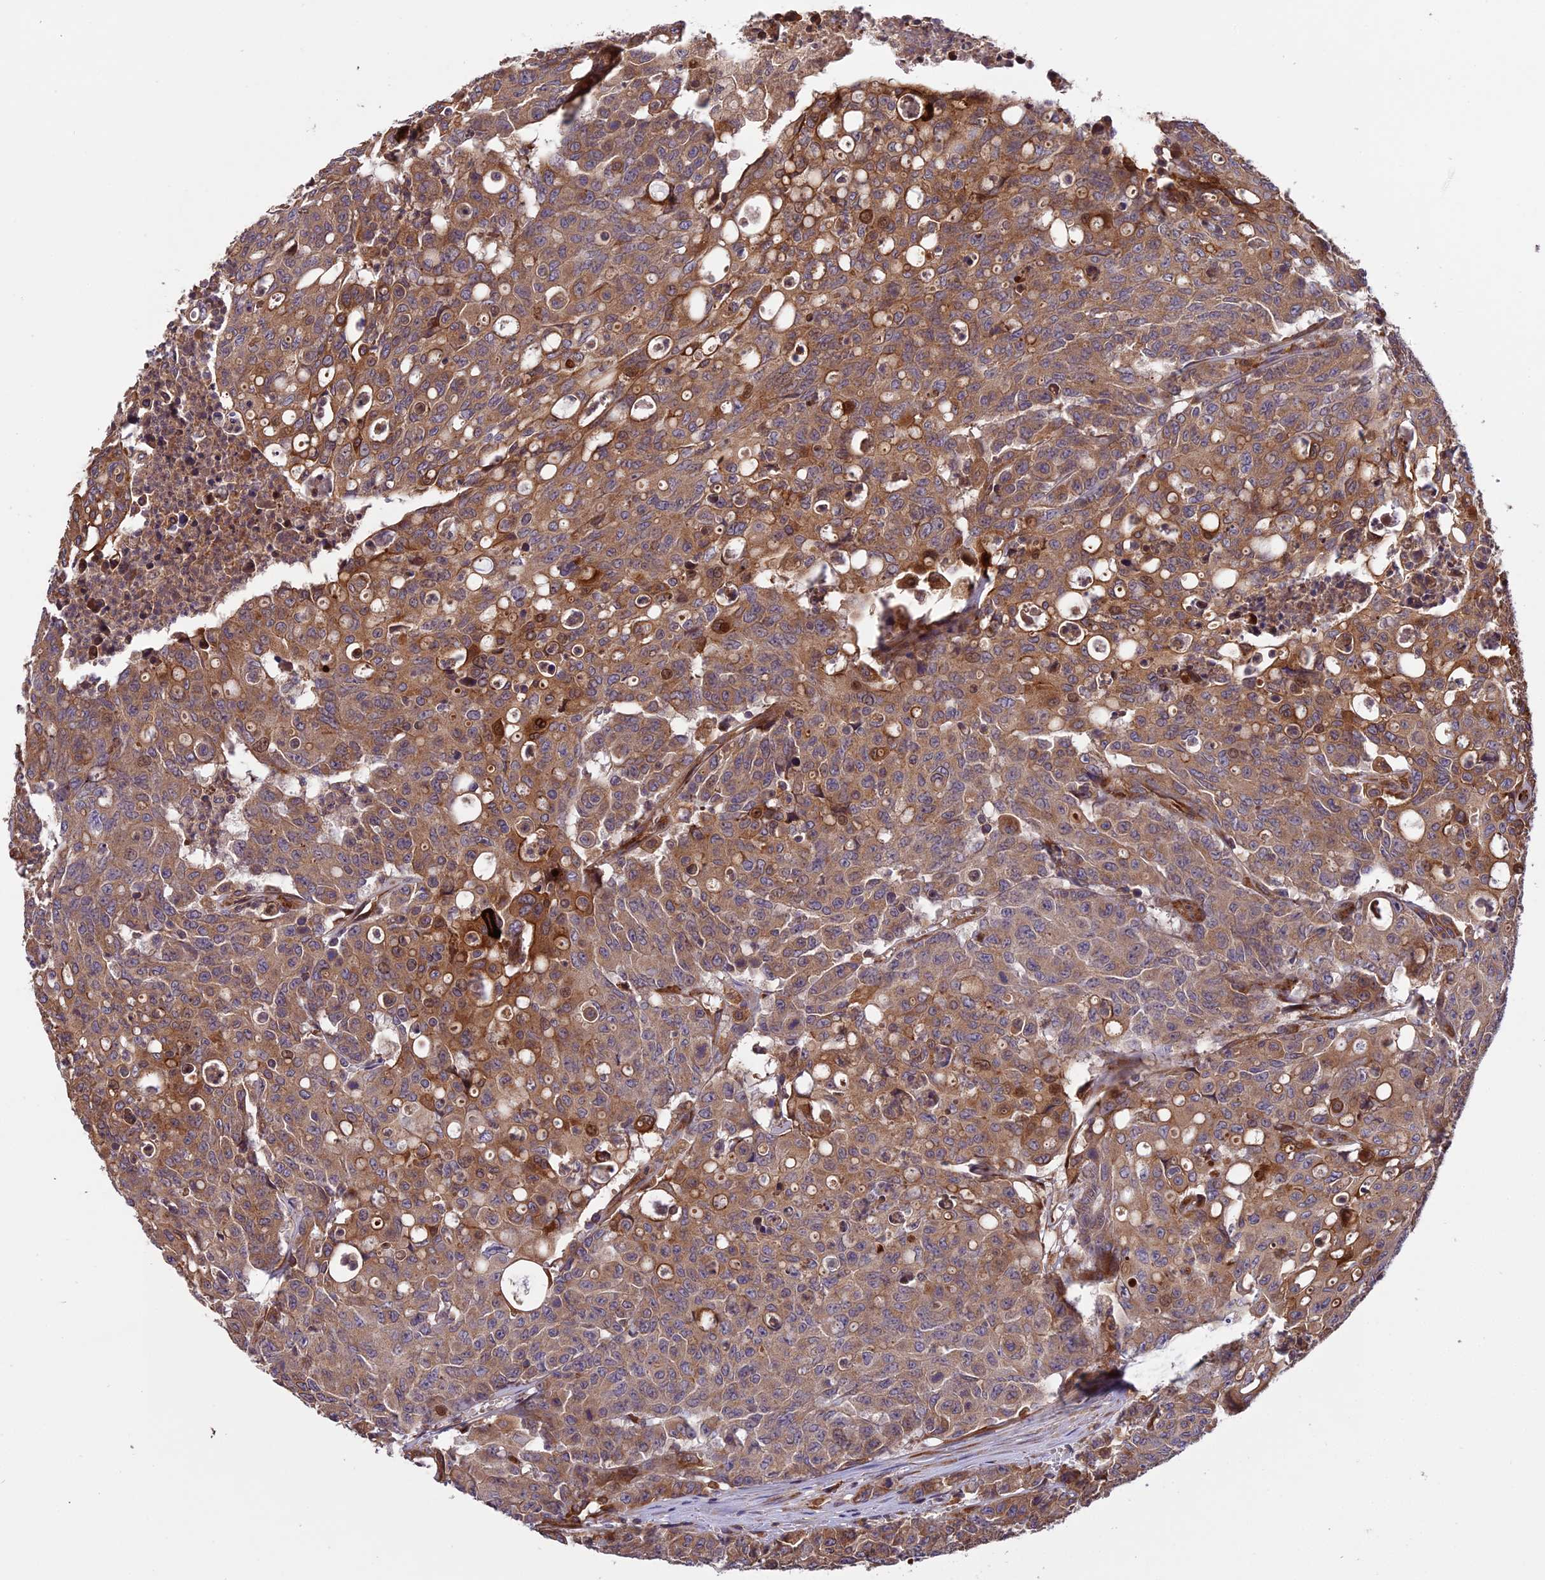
{"staining": {"intensity": "strong", "quantity": ">75%", "location": "cytoplasmic/membranous"}, "tissue": "colorectal cancer", "cell_type": "Tumor cells", "image_type": "cancer", "snomed": [{"axis": "morphology", "description": "Adenocarcinoma, NOS"}, {"axis": "topography", "description": "Colon"}], "caption": "Protein staining of colorectal cancer tissue shows strong cytoplasmic/membranous expression in approximately >75% of tumor cells. (DAB (3,3'-diaminobenzidine) IHC, brown staining for protein, blue staining for nuclei).", "gene": "ROCK1", "patient": {"sex": "male", "age": 51}}